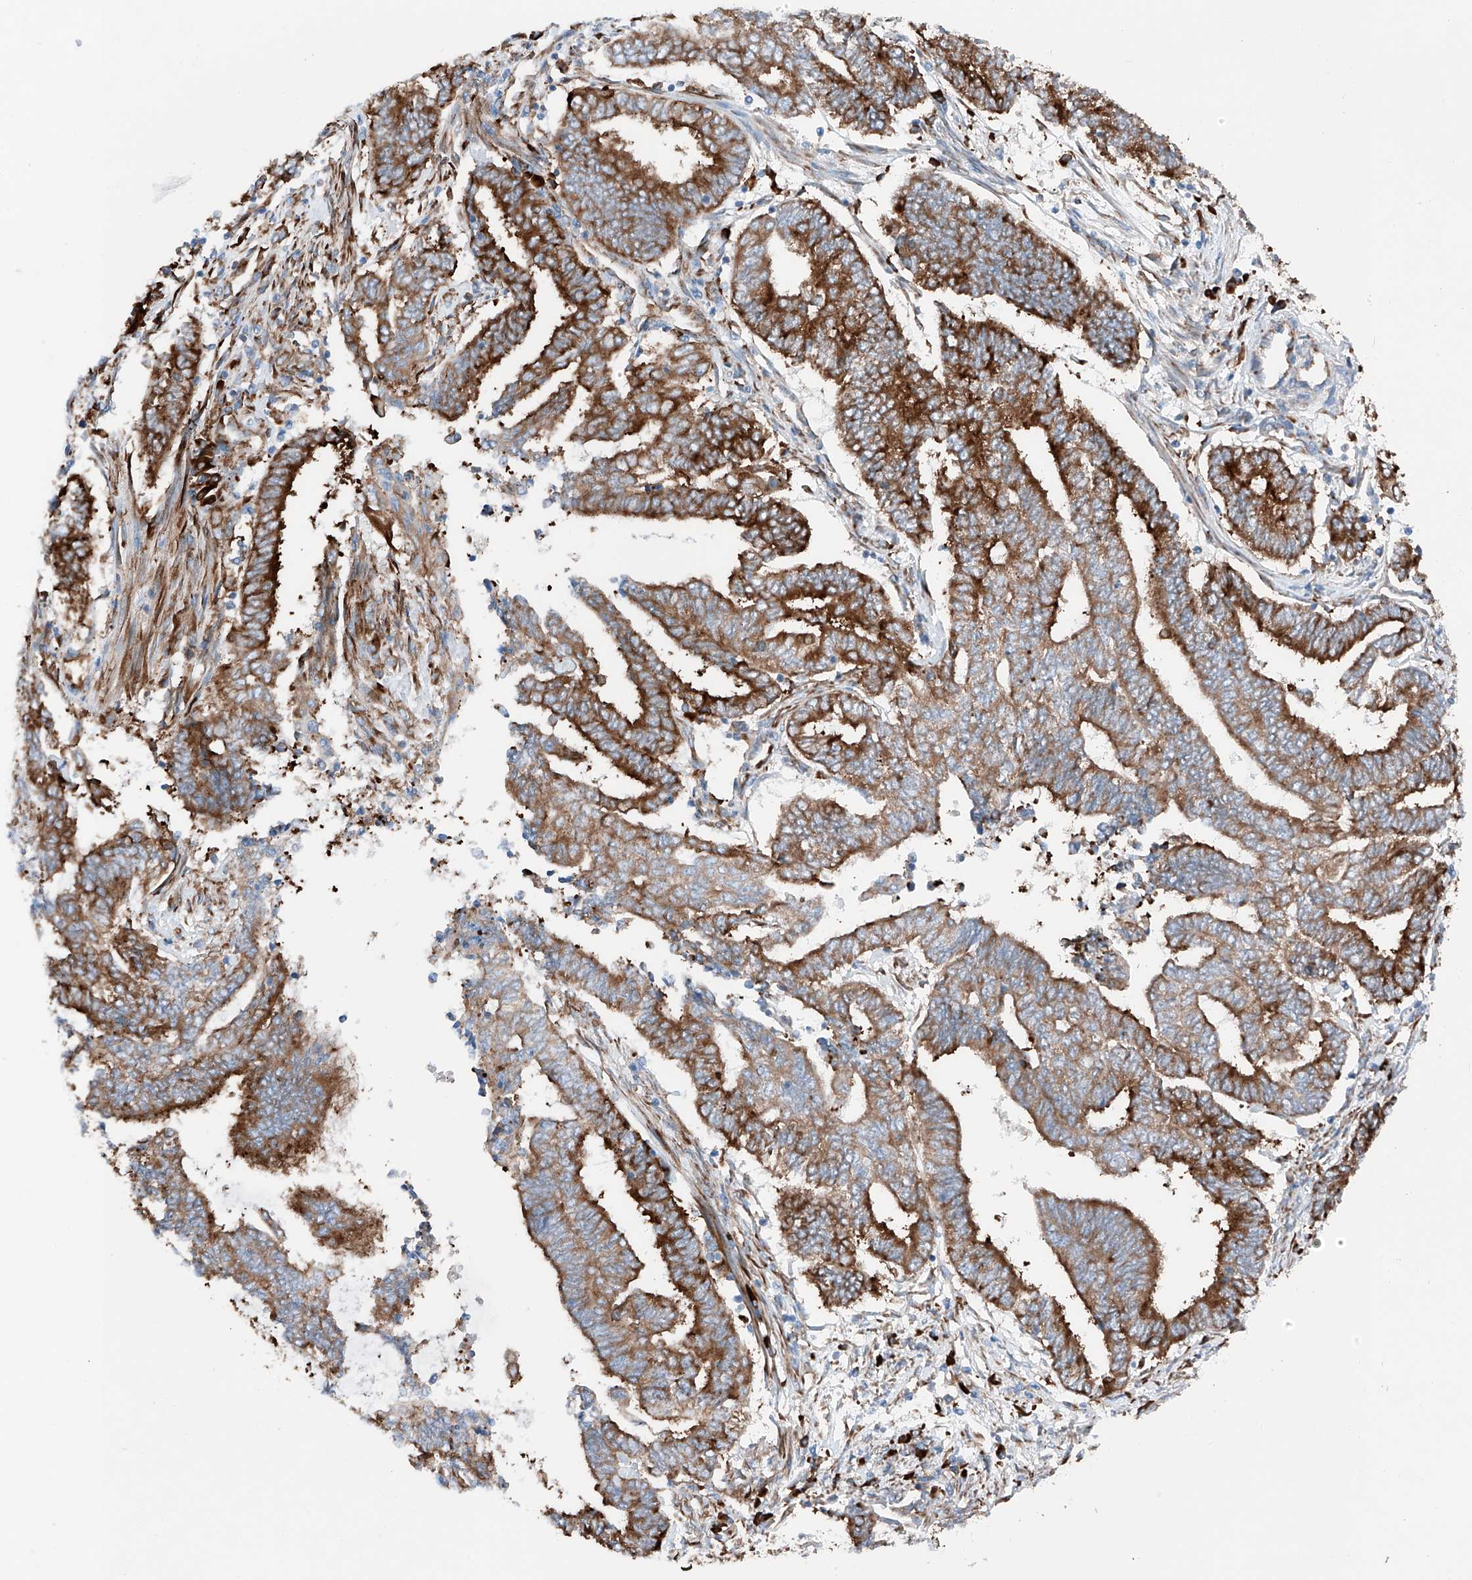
{"staining": {"intensity": "strong", "quantity": ">75%", "location": "cytoplasmic/membranous"}, "tissue": "endometrial cancer", "cell_type": "Tumor cells", "image_type": "cancer", "snomed": [{"axis": "morphology", "description": "Adenocarcinoma, NOS"}, {"axis": "topography", "description": "Uterus"}, {"axis": "topography", "description": "Endometrium"}], "caption": "A brown stain shows strong cytoplasmic/membranous positivity of a protein in human endometrial cancer tumor cells.", "gene": "CRELD1", "patient": {"sex": "female", "age": 70}}